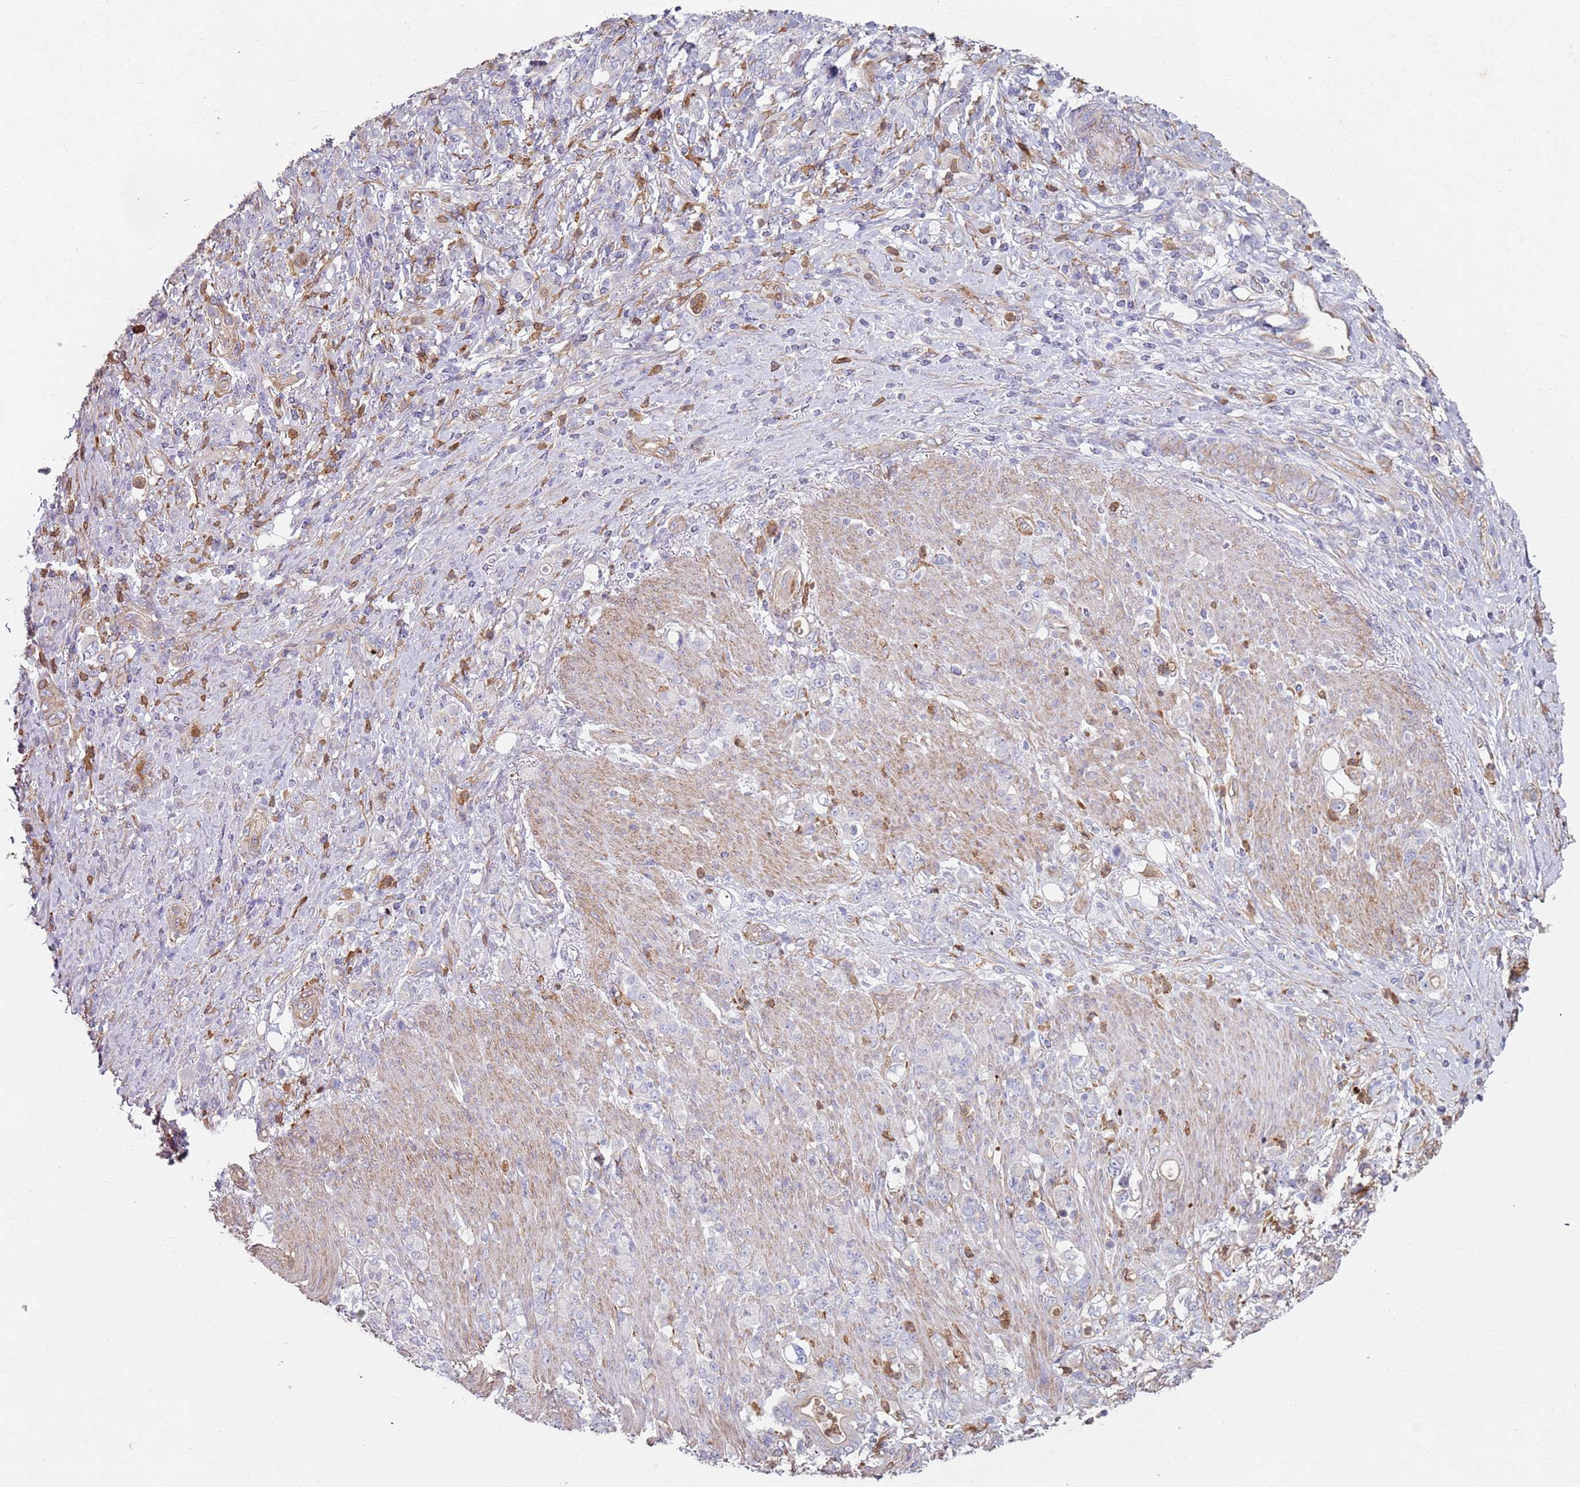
{"staining": {"intensity": "negative", "quantity": "none", "location": "none"}, "tissue": "stomach cancer", "cell_type": "Tumor cells", "image_type": "cancer", "snomed": [{"axis": "morphology", "description": "Normal tissue, NOS"}, {"axis": "morphology", "description": "Adenocarcinoma, NOS"}, {"axis": "topography", "description": "Stomach"}], "caption": "The photomicrograph demonstrates no significant positivity in tumor cells of stomach cancer.", "gene": "PHLPP2", "patient": {"sex": "female", "age": 79}}